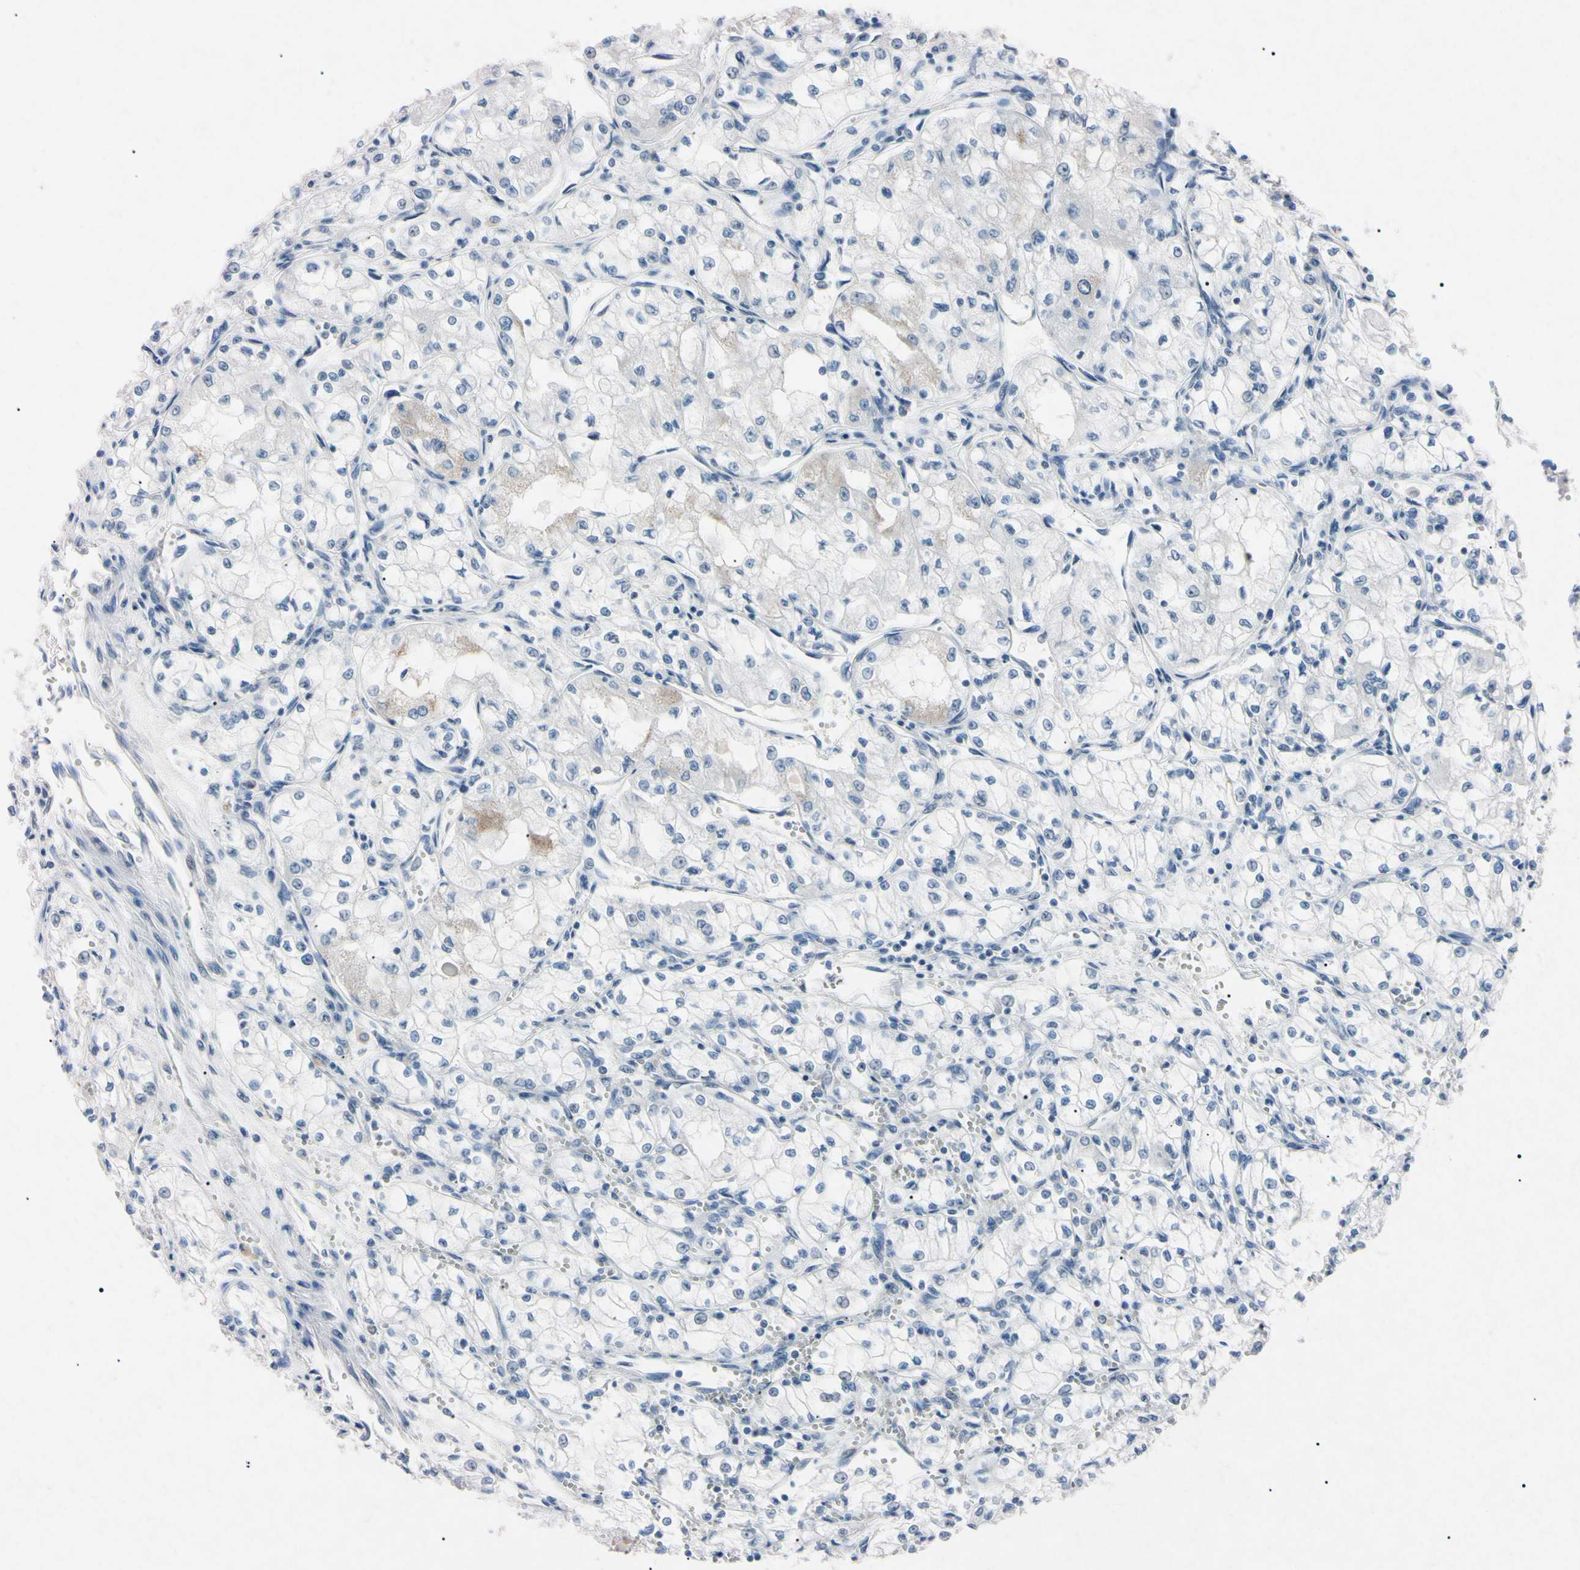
{"staining": {"intensity": "negative", "quantity": "none", "location": "none"}, "tissue": "renal cancer", "cell_type": "Tumor cells", "image_type": "cancer", "snomed": [{"axis": "morphology", "description": "Normal tissue, NOS"}, {"axis": "morphology", "description": "Adenocarcinoma, NOS"}, {"axis": "topography", "description": "Kidney"}], "caption": "Tumor cells show no significant expression in adenocarcinoma (renal).", "gene": "ELN", "patient": {"sex": "male", "age": 59}}